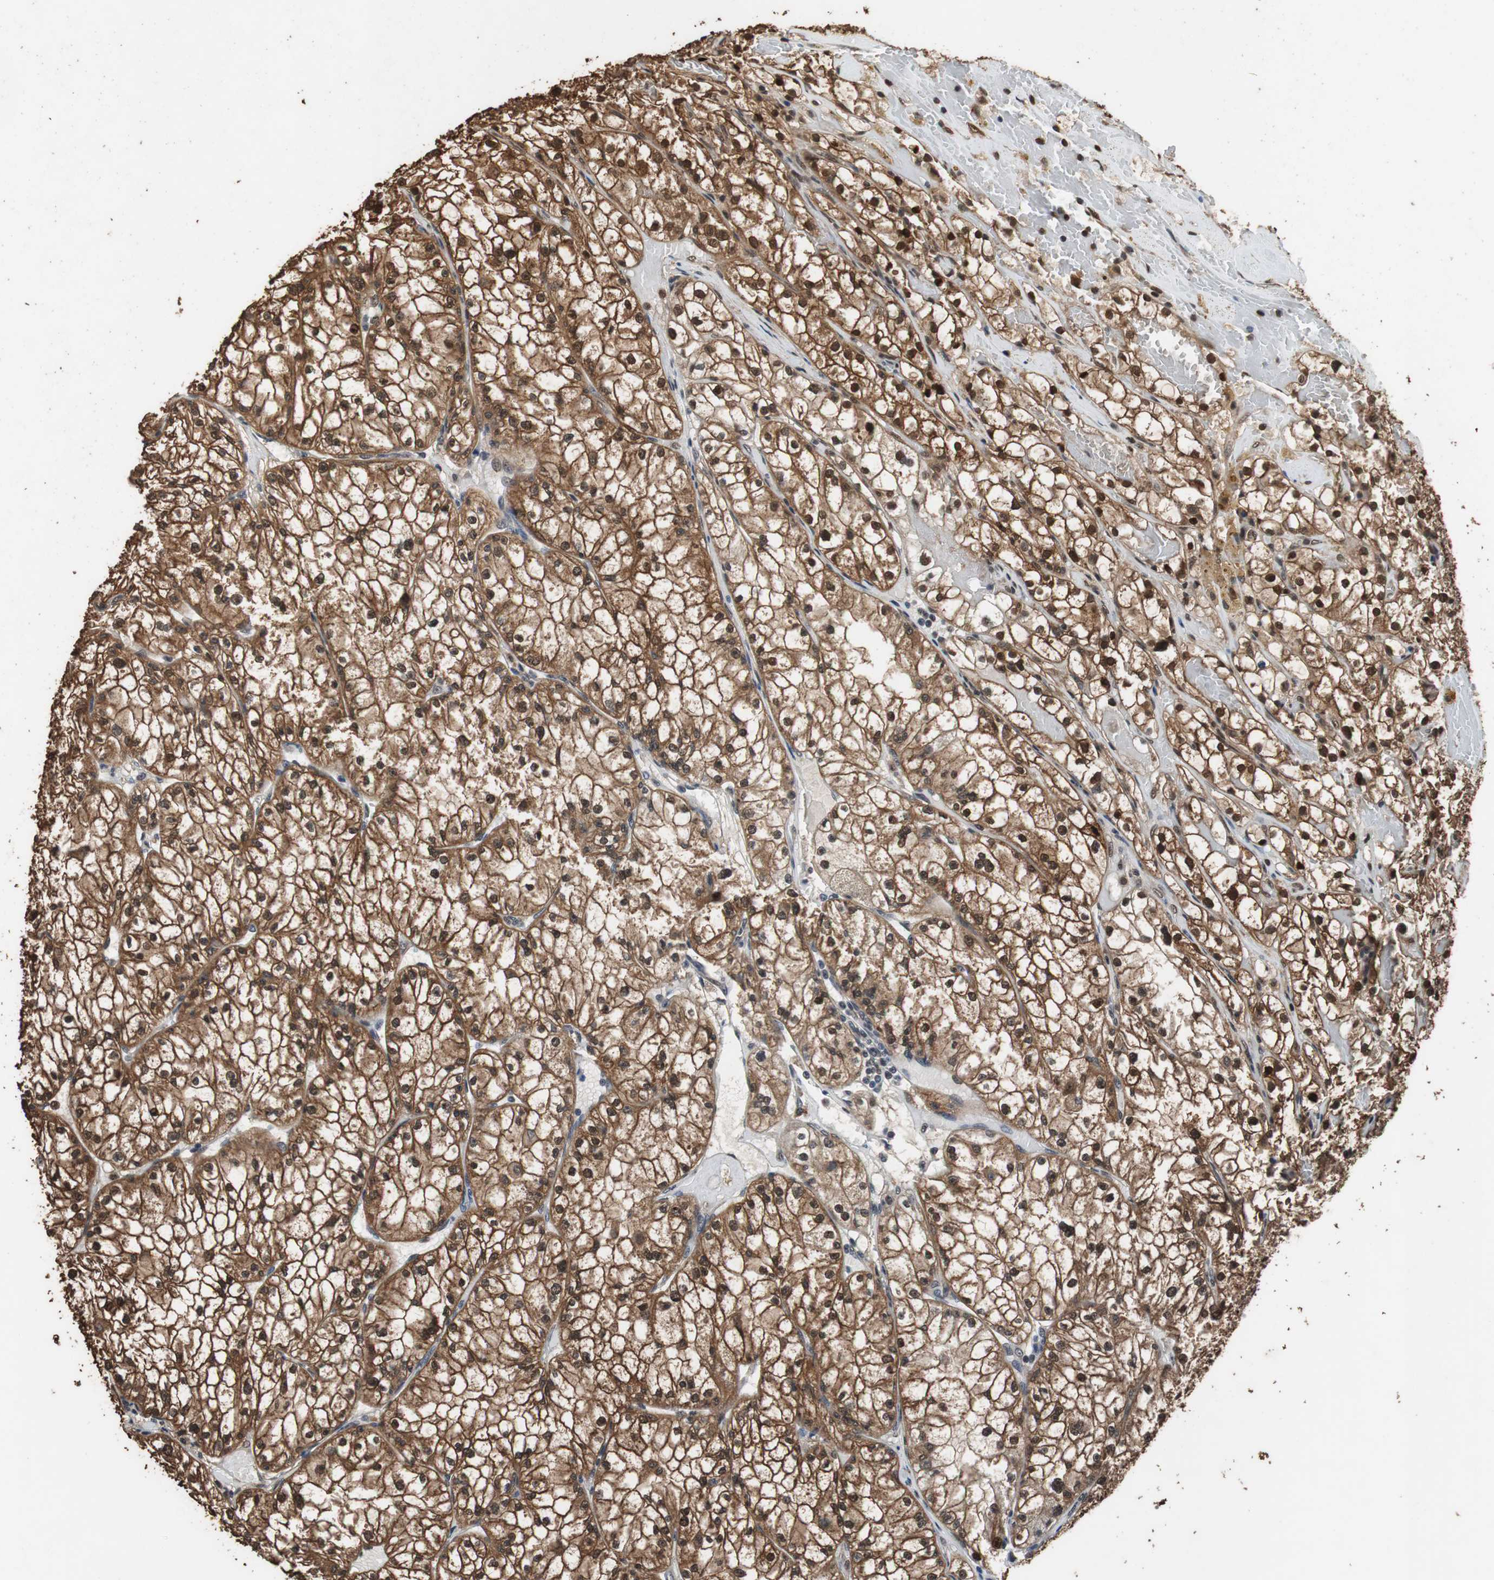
{"staining": {"intensity": "strong", "quantity": ">75%", "location": "cytoplasmic/membranous,nuclear"}, "tissue": "renal cancer", "cell_type": "Tumor cells", "image_type": "cancer", "snomed": [{"axis": "morphology", "description": "Adenocarcinoma, NOS"}, {"axis": "topography", "description": "Kidney"}], "caption": "Protein expression analysis of adenocarcinoma (renal) exhibits strong cytoplasmic/membranous and nuclear expression in approximately >75% of tumor cells. The staining was performed using DAB (3,3'-diaminobenzidine), with brown indicating positive protein expression. Nuclei are stained blue with hematoxylin.", "gene": "ZNF18", "patient": {"sex": "male", "age": 56}}